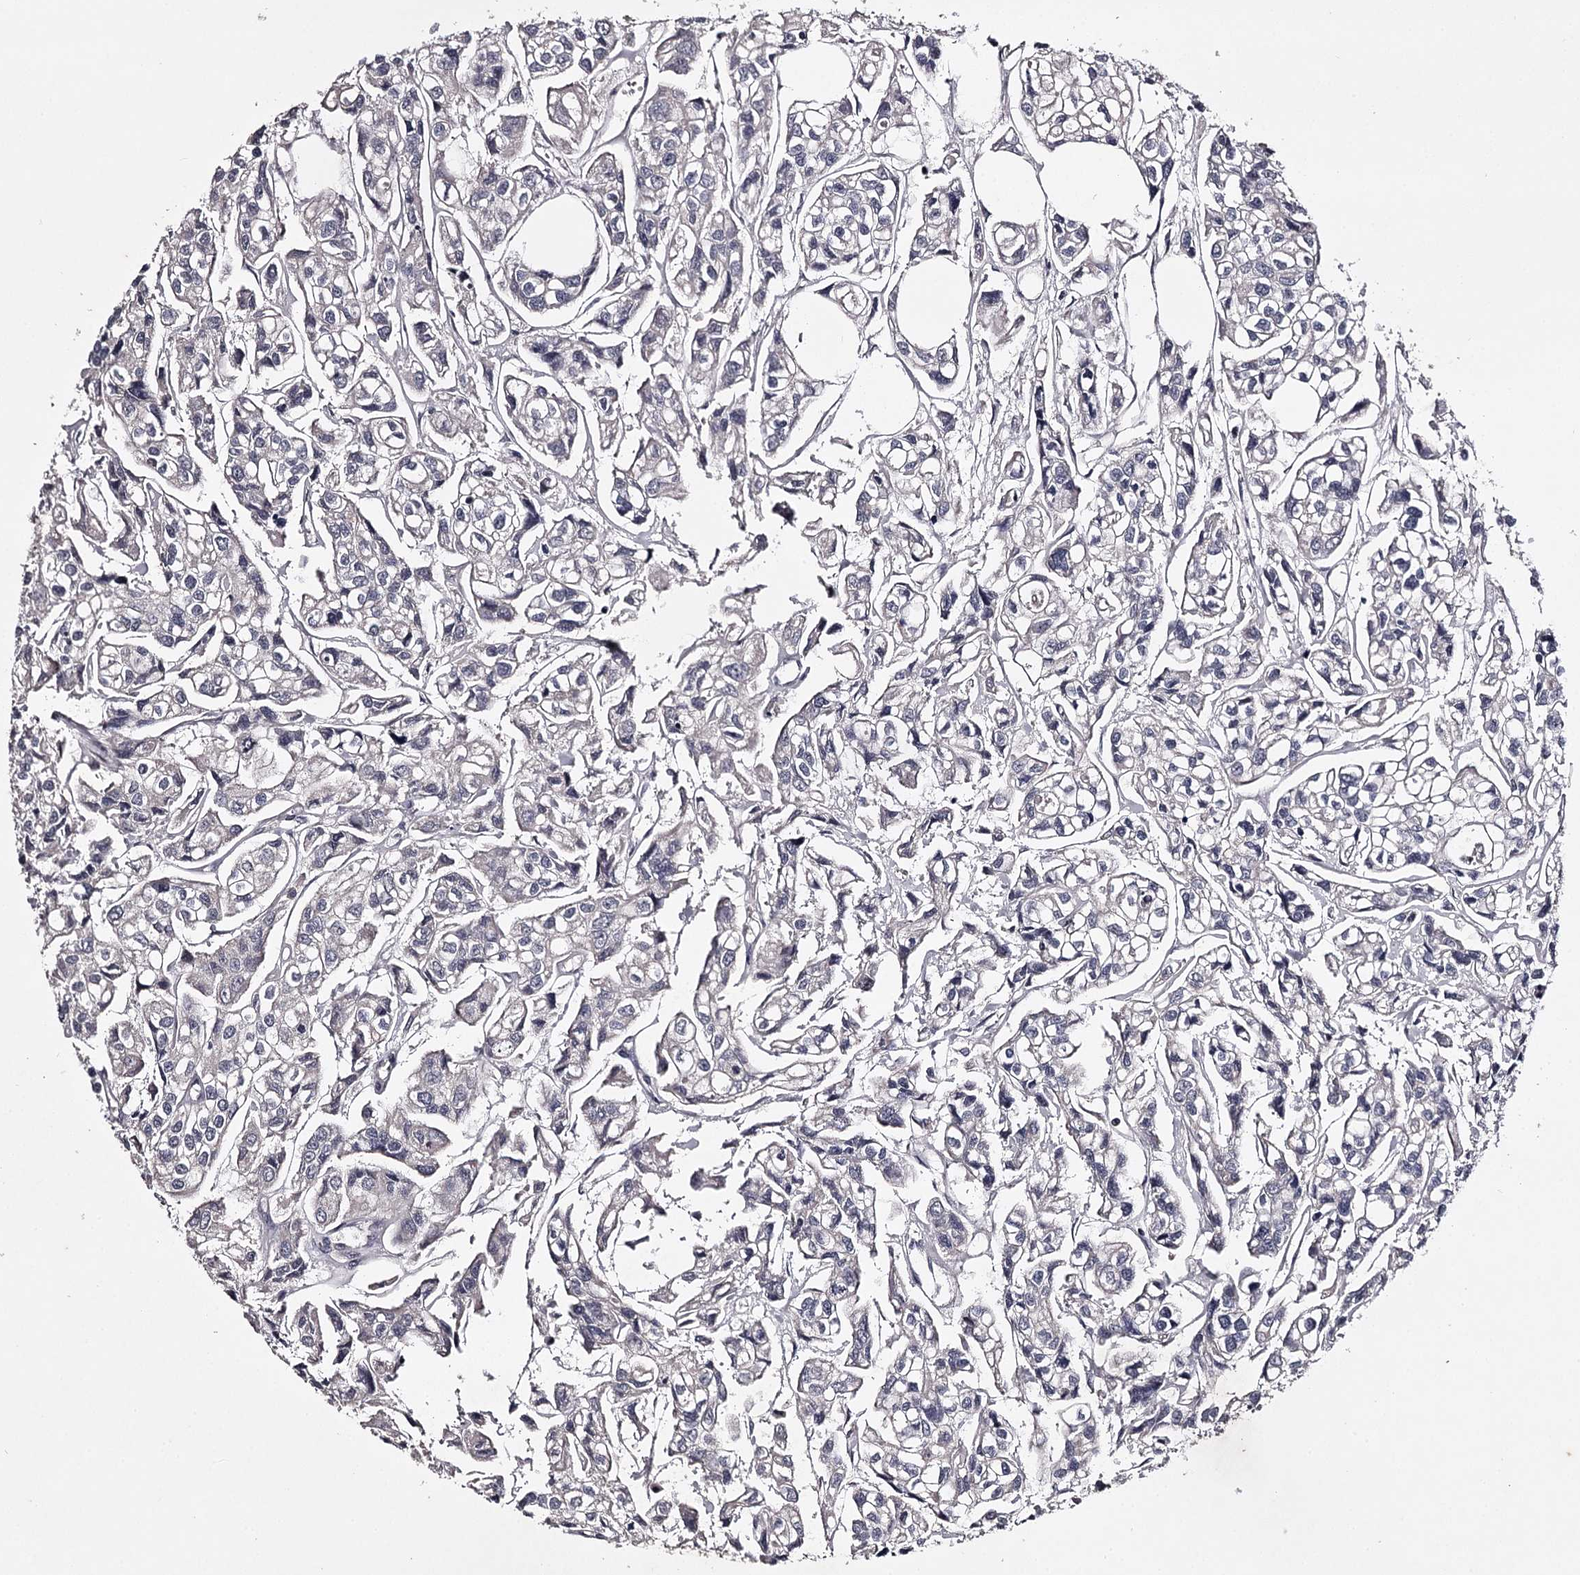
{"staining": {"intensity": "negative", "quantity": "none", "location": "none"}, "tissue": "urothelial cancer", "cell_type": "Tumor cells", "image_type": "cancer", "snomed": [{"axis": "morphology", "description": "Urothelial carcinoma, High grade"}, {"axis": "topography", "description": "Urinary bladder"}], "caption": "Urothelial cancer stained for a protein using immunohistochemistry displays no expression tumor cells.", "gene": "PRM2", "patient": {"sex": "male", "age": 67}}